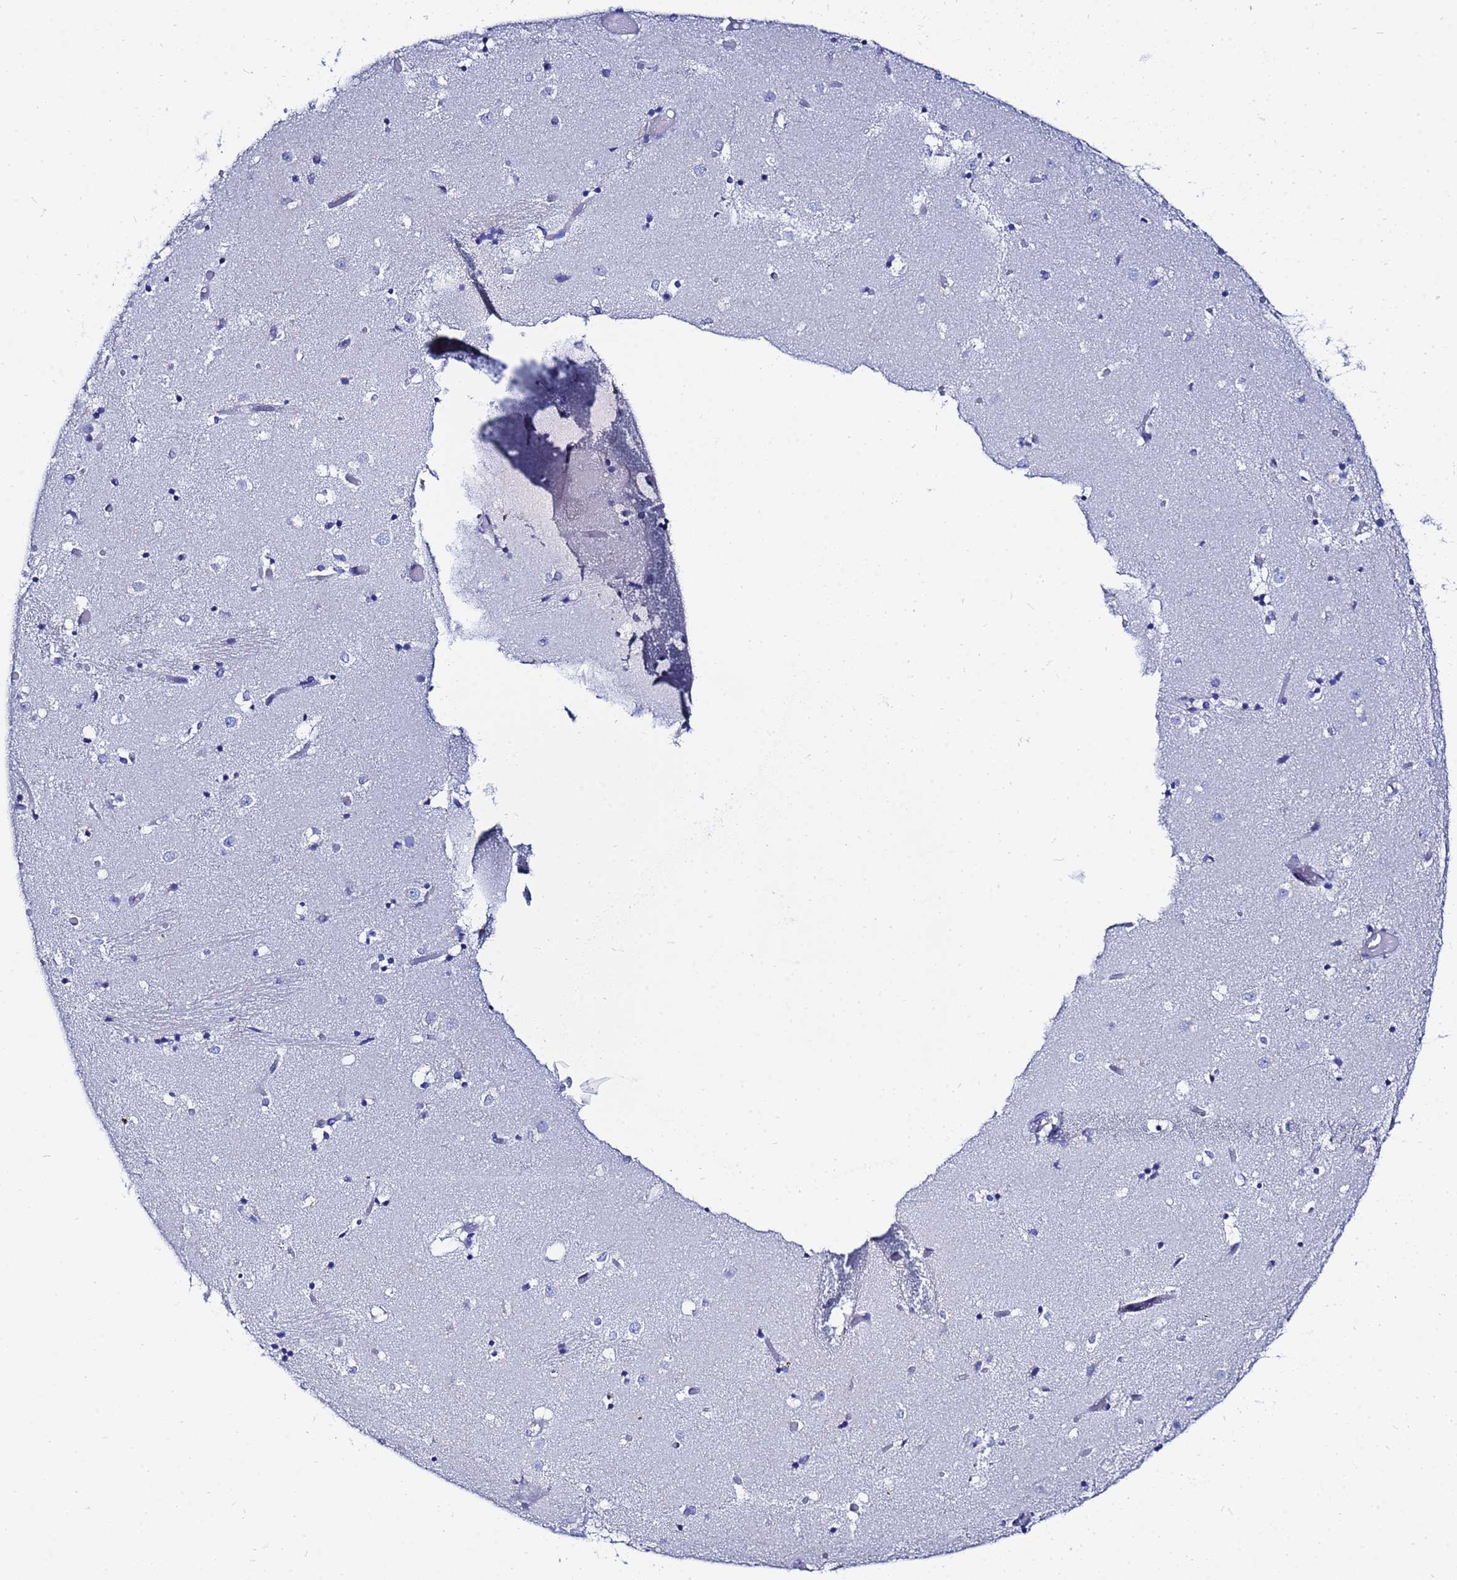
{"staining": {"intensity": "negative", "quantity": "none", "location": "none"}, "tissue": "caudate", "cell_type": "Glial cells", "image_type": "normal", "snomed": [{"axis": "morphology", "description": "Normal tissue, NOS"}, {"axis": "topography", "description": "Lateral ventricle wall"}], "caption": "High power microscopy image of an immunohistochemistry (IHC) histopathology image of benign caudate, revealing no significant expression in glial cells. (Stains: DAB immunohistochemistry with hematoxylin counter stain, Microscopy: brightfield microscopy at high magnification).", "gene": "AQP12A", "patient": {"sex": "female", "age": 52}}